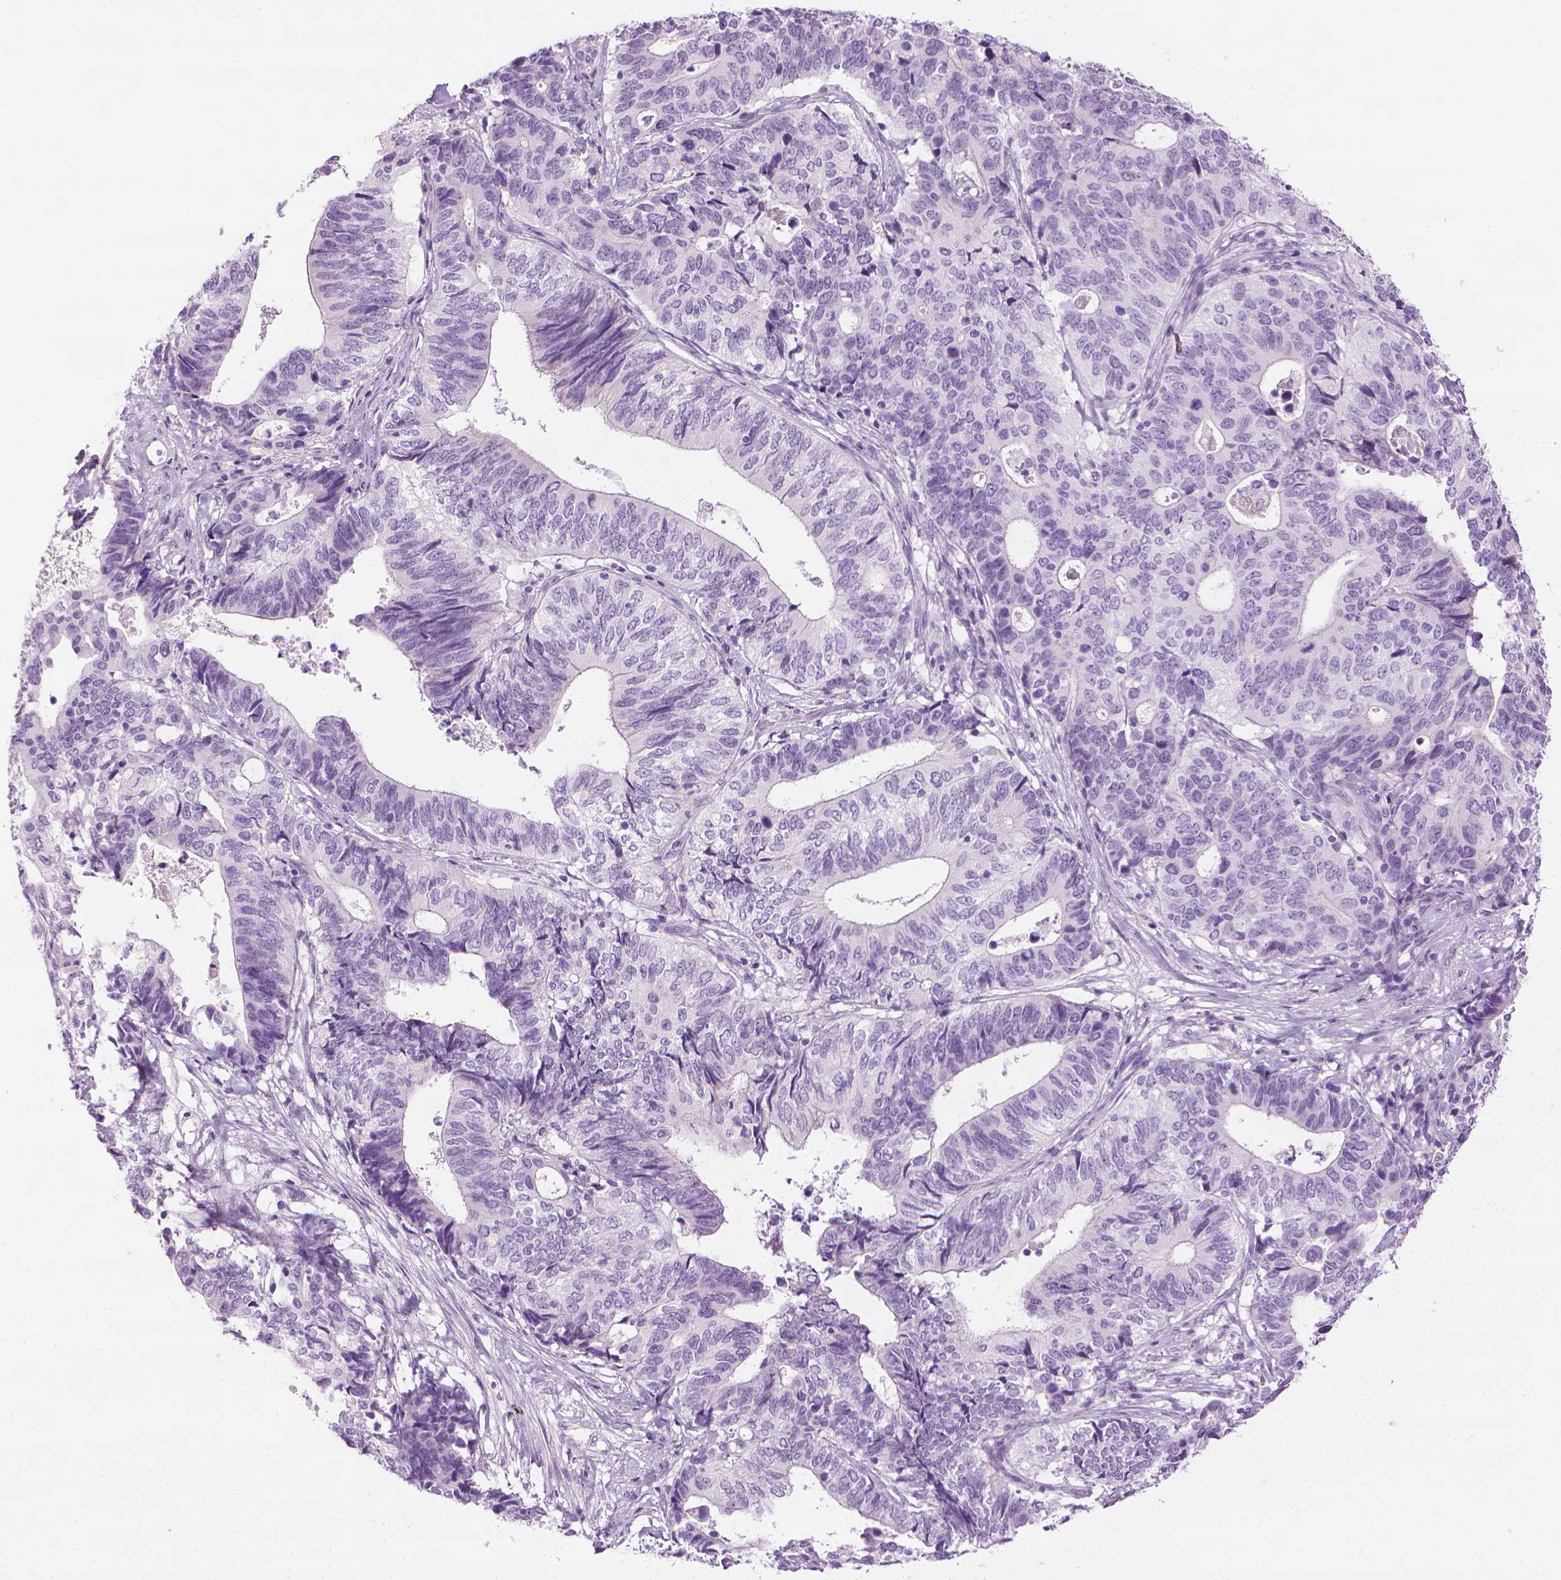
{"staining": {"intensity": "negative", "quantity": "none", "location": "none"}, "tissue": "stomach cancer", "cell_type": "Tumor cells", "image_type": "cancer", "snomed": [{"axis": "morphology", "description": "Adenocarcinoma, NOS"}, {"axis": "topography", "description": "Stomach, upper"}], "caption": "This is an immunohistochemistry micrograph of human stomach cancer (adenocarcinoma). There is no positivity in tumor cells.", "gene": "DNAI7", "patient": {"sex": "female", "age": 67}}